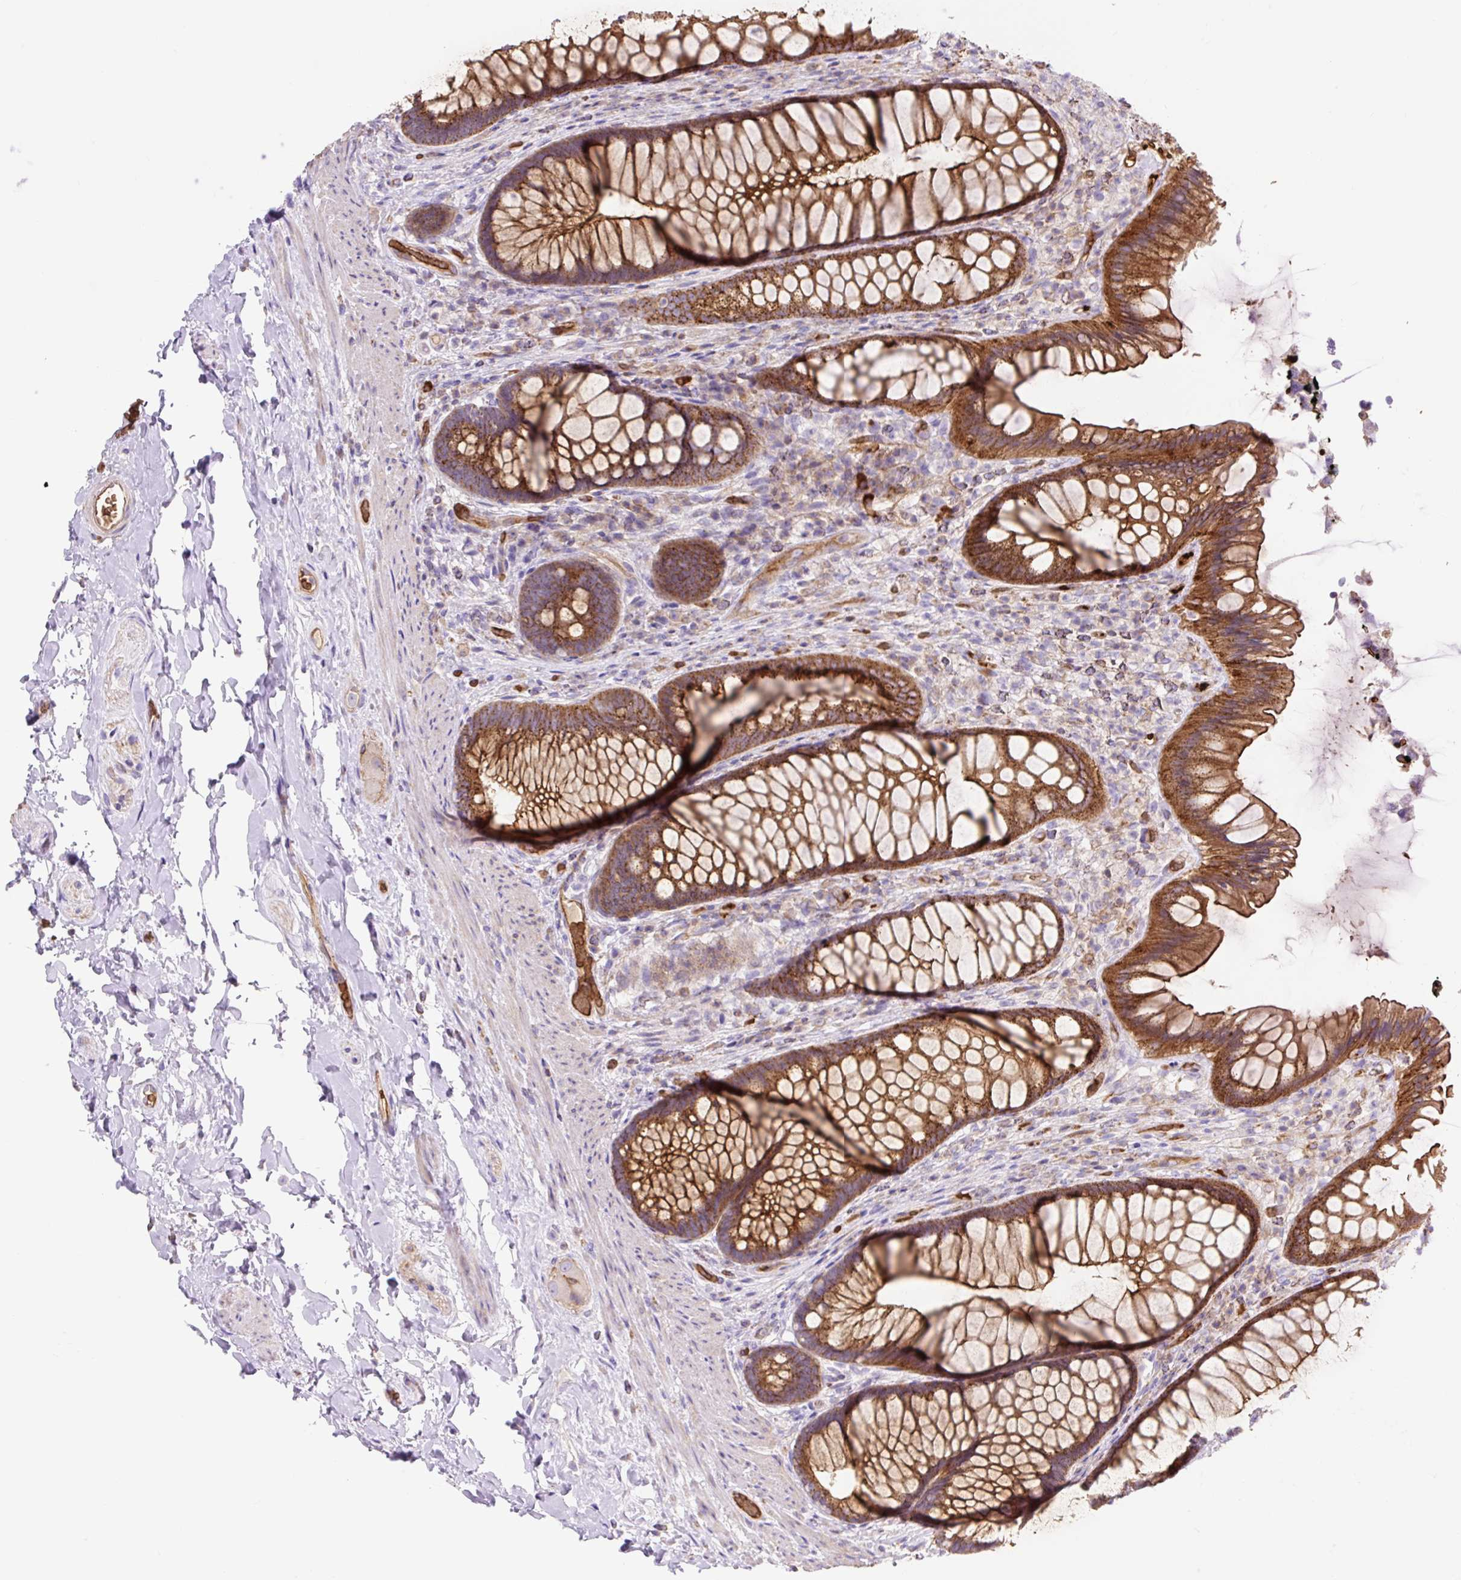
{"staining": {"intensity": "strong", "quantity": ">75%", "location": "cytoplasmic/membranous"}, "tissue": "rectum", "cell_type": "Glandular cells", "image_type": "normal", "snomed": [{"axis": "morphology", "description": "Normal tissue, NOS"}, {"axis": "topography", "description": "Rectum"}], "caption": "Normal rectum demonstrates strong cytoplasmic/membranous staining in approximately >75% of glandular cells, visualized by immunohistochemistry. (DAB (3,3'-diaminobenzidine) IHC with brightfield microscopy, high magnification).", "gene": "HIP1R", "patient": {"sex": "male", "age": 53}}